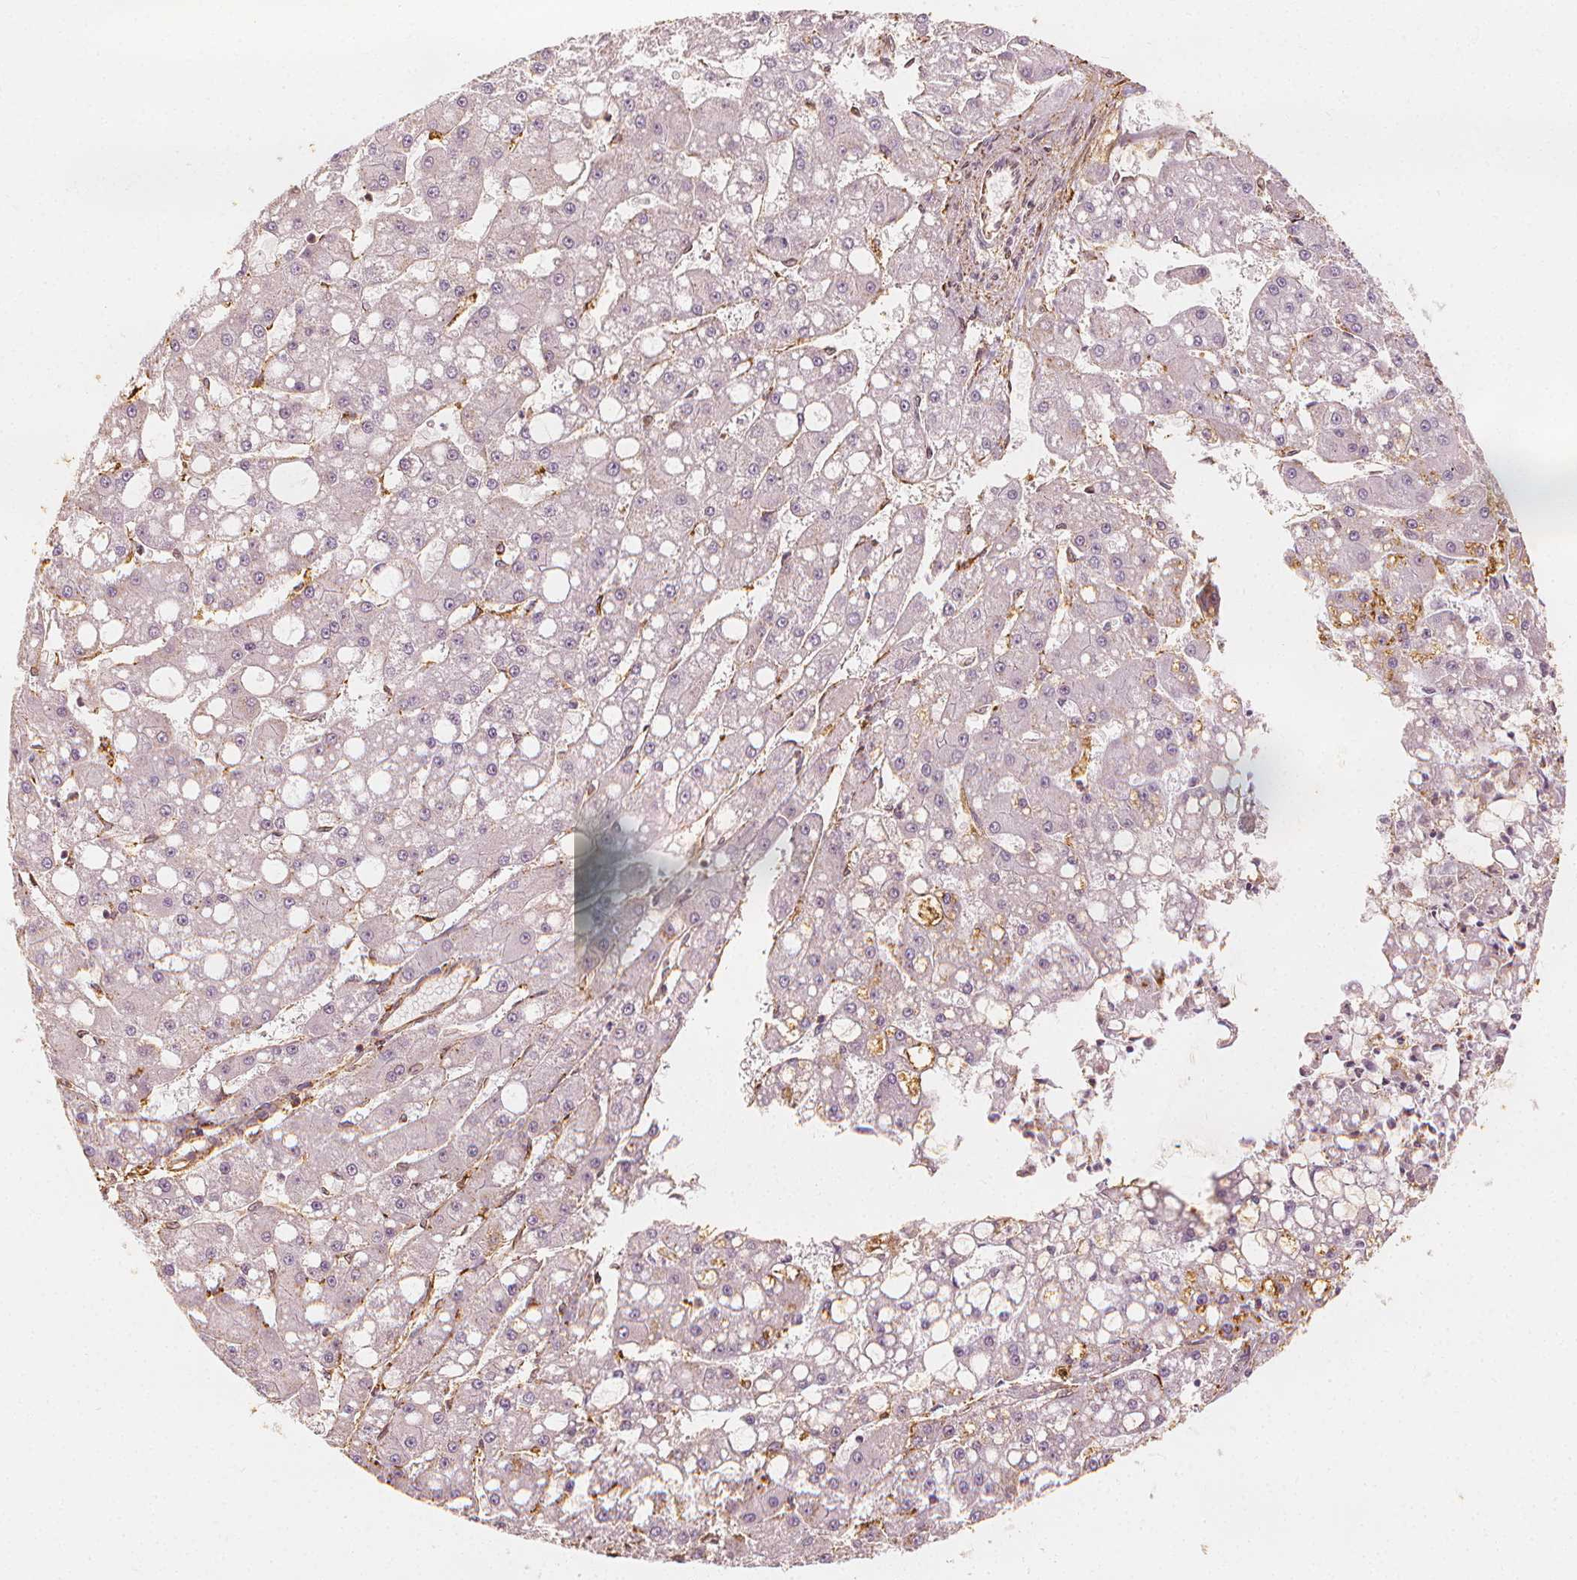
{"staining": {"intensity": "negative", "quantity": "none", "location": "none"}, "tissue": "liver cancer", "cell_type": "Tumor cells", "image_type": "cancer", "snomed": [{"axis": "morphology", "description": "Carcinoma, Hepatocellular, NOS"}, {"axis": "topography", "description": "Liver"}], "caption": "Tumor cells show no significant expression in liver cancer (hepatocellular carcinoma).", "gene": "ARHGAP26", "patient": {"sex": "male", "age": 67}}